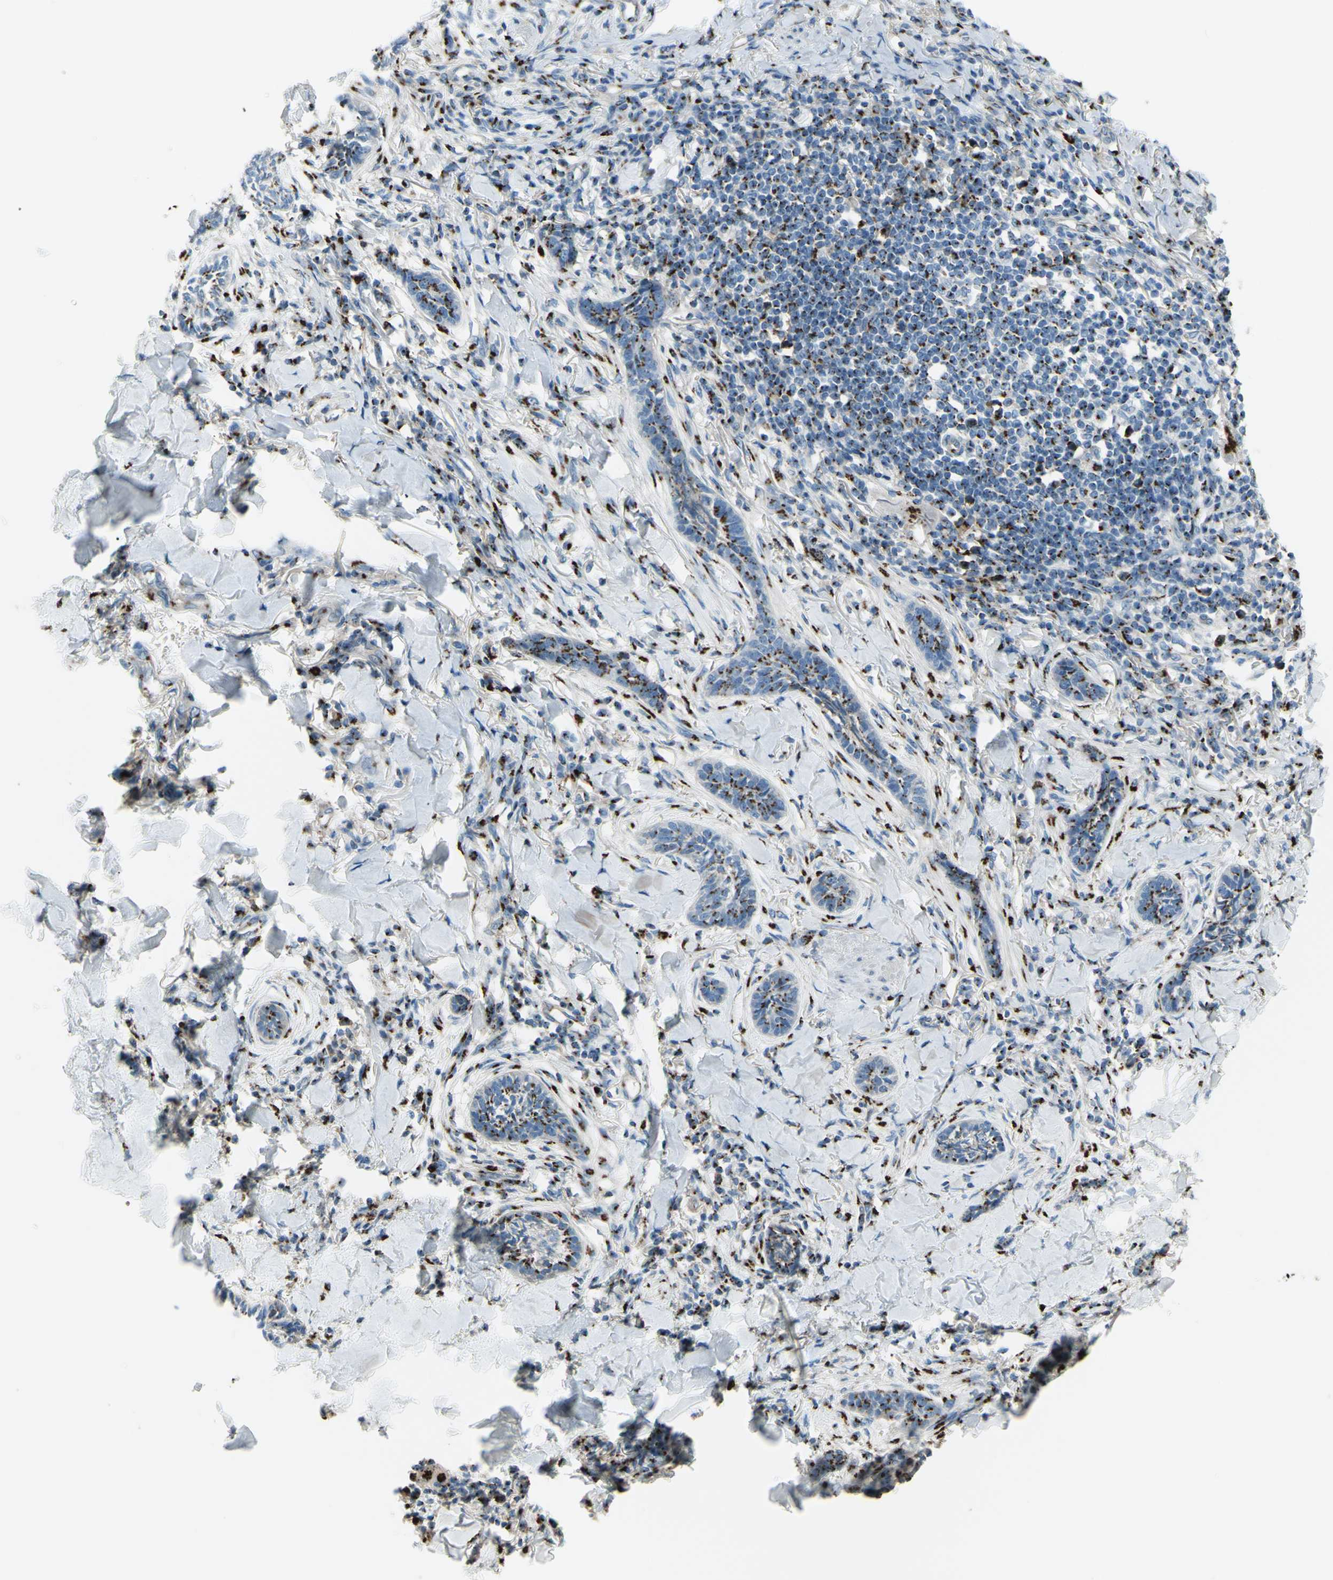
{"staining": {"intensity": "moderate", "quantity": "25%-75%", "location": "cytoplasmic/membranous"}, "tissue": "skin cancer", "cell_type": "Tumor cells", "image_type": "cancer", "snomed": [{"axis": "morphology", "description": "Papilloma, NOS"}, {"axis": "morphology", "description": "Basal cell carcinoma"}, {"axis": "topography", "description": "Skin"}], "caption": "Immunohistochemistry (DAB) staining of skin cancer (papilloma) reveals moderate cytoplasmic/membranous protein staining in about 25%-75% of tumor cells.", "gene": "B4GALT1", "patient": {"sex": "male", "age": 87}}